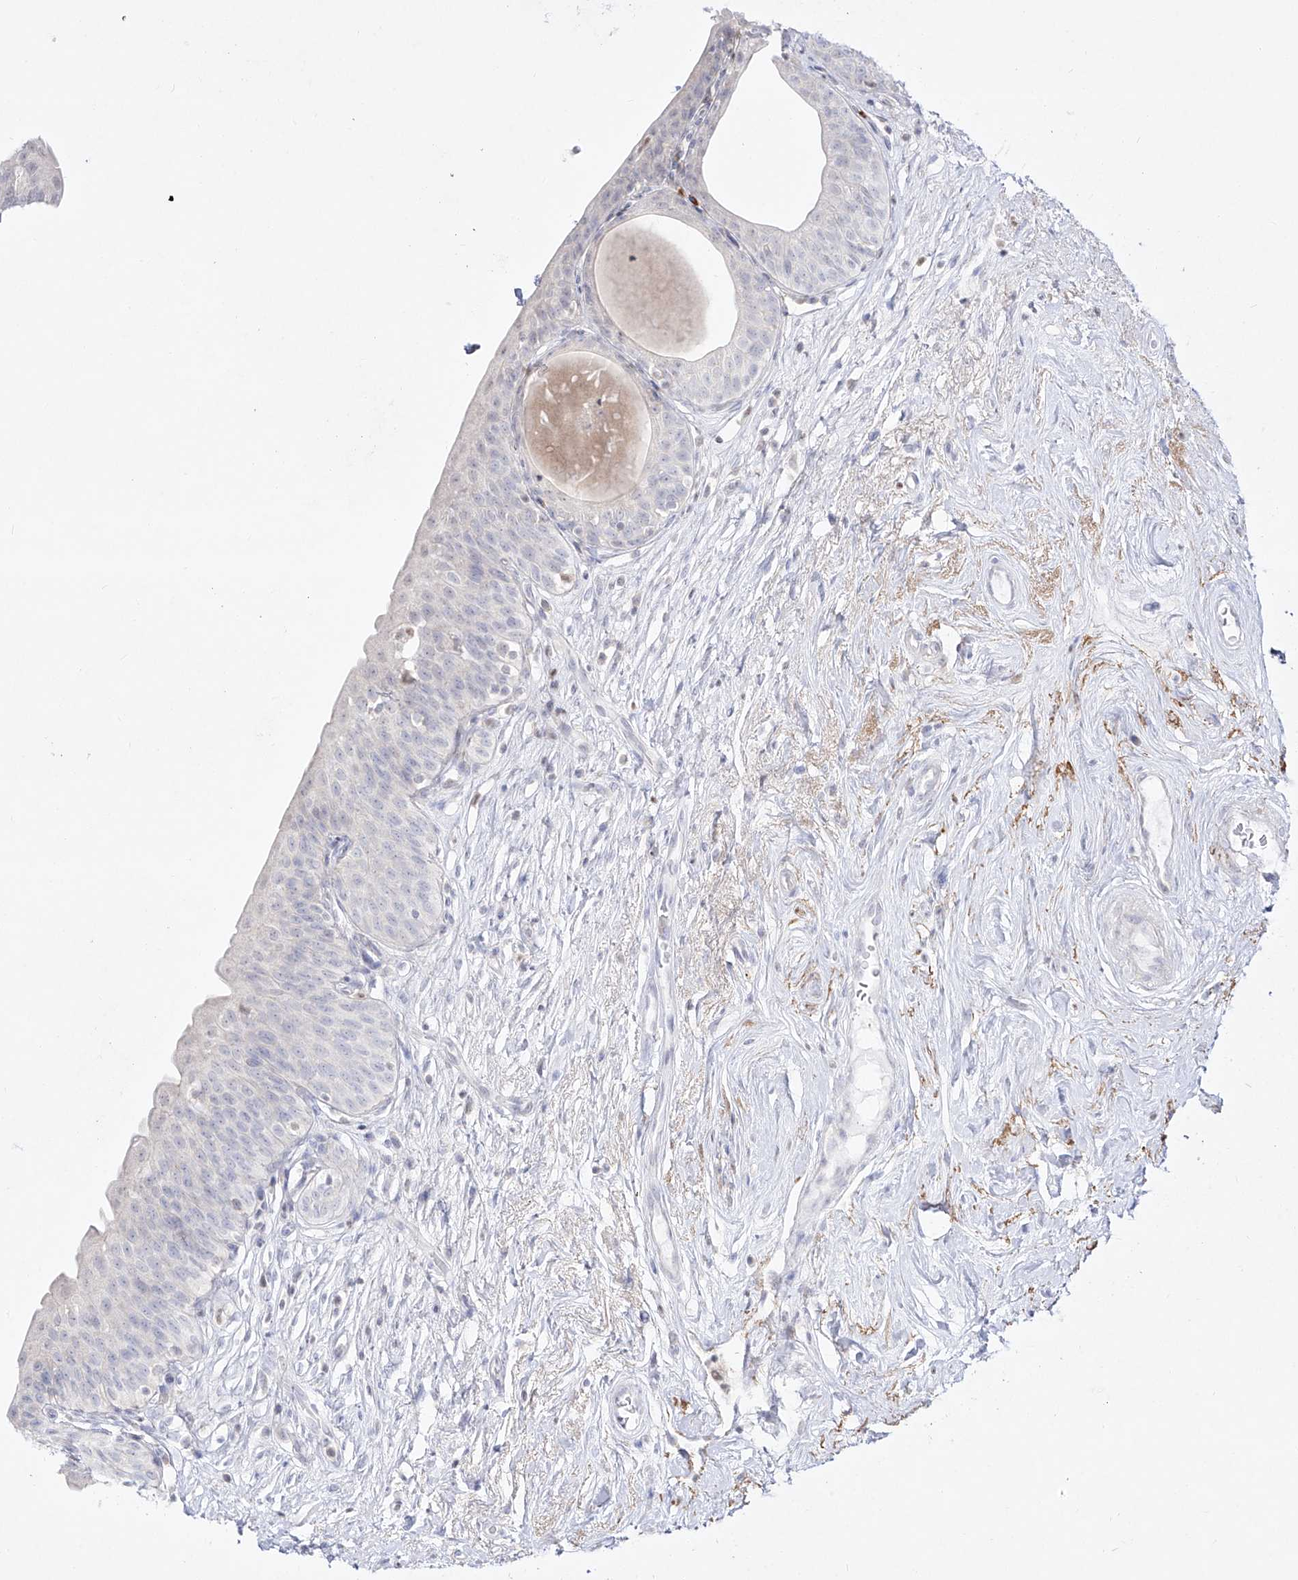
{"staining": {"intensity": "negative", "quantity": "none", "location": "none"}, "tissue": "urinary bladder", "cell_type": "Urothelial cells", "image_type": "normal", "snomed": [{"axis": "morphology", "description": "Normal tissue, NOS"}, {"axis": "topography", "description": "Urinary bladder"}], "caption": "Immunohistochemistry (IHC) of benign urinary bladder demonstrates no staining in urothelial cells.", "gene": "DMKN", "patient": {"sex": "male", "age": 83}}